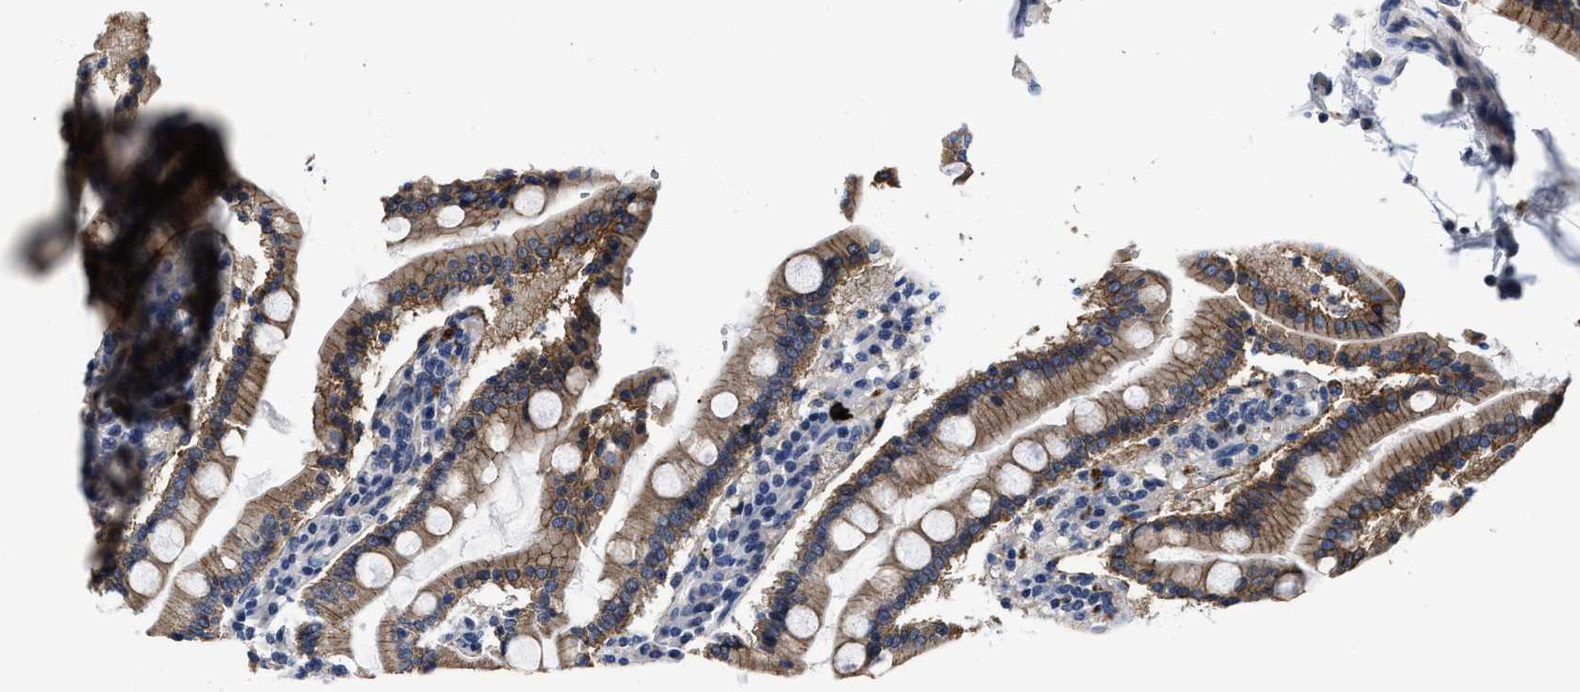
{"staining": {"intensity": "moderate", "quantity": ">75%", "location": "cytoplasmic/membranous"}, "tissue": "duodenum", "cell_type": "Glandular cells", "image_type": "normal", "snomed": [{"axis": "morphology", "description": "Normal tissue, NOS"}, {"axis": "topography", "description": "Small intestine, NOS"}], "caption": "A brown stain shows moderate cytoplasmic/membranous expression of a protein in glandular cells of benign duodenum.", "gene": "GHITM", "patient": {"sex": "female", "age": 71}}